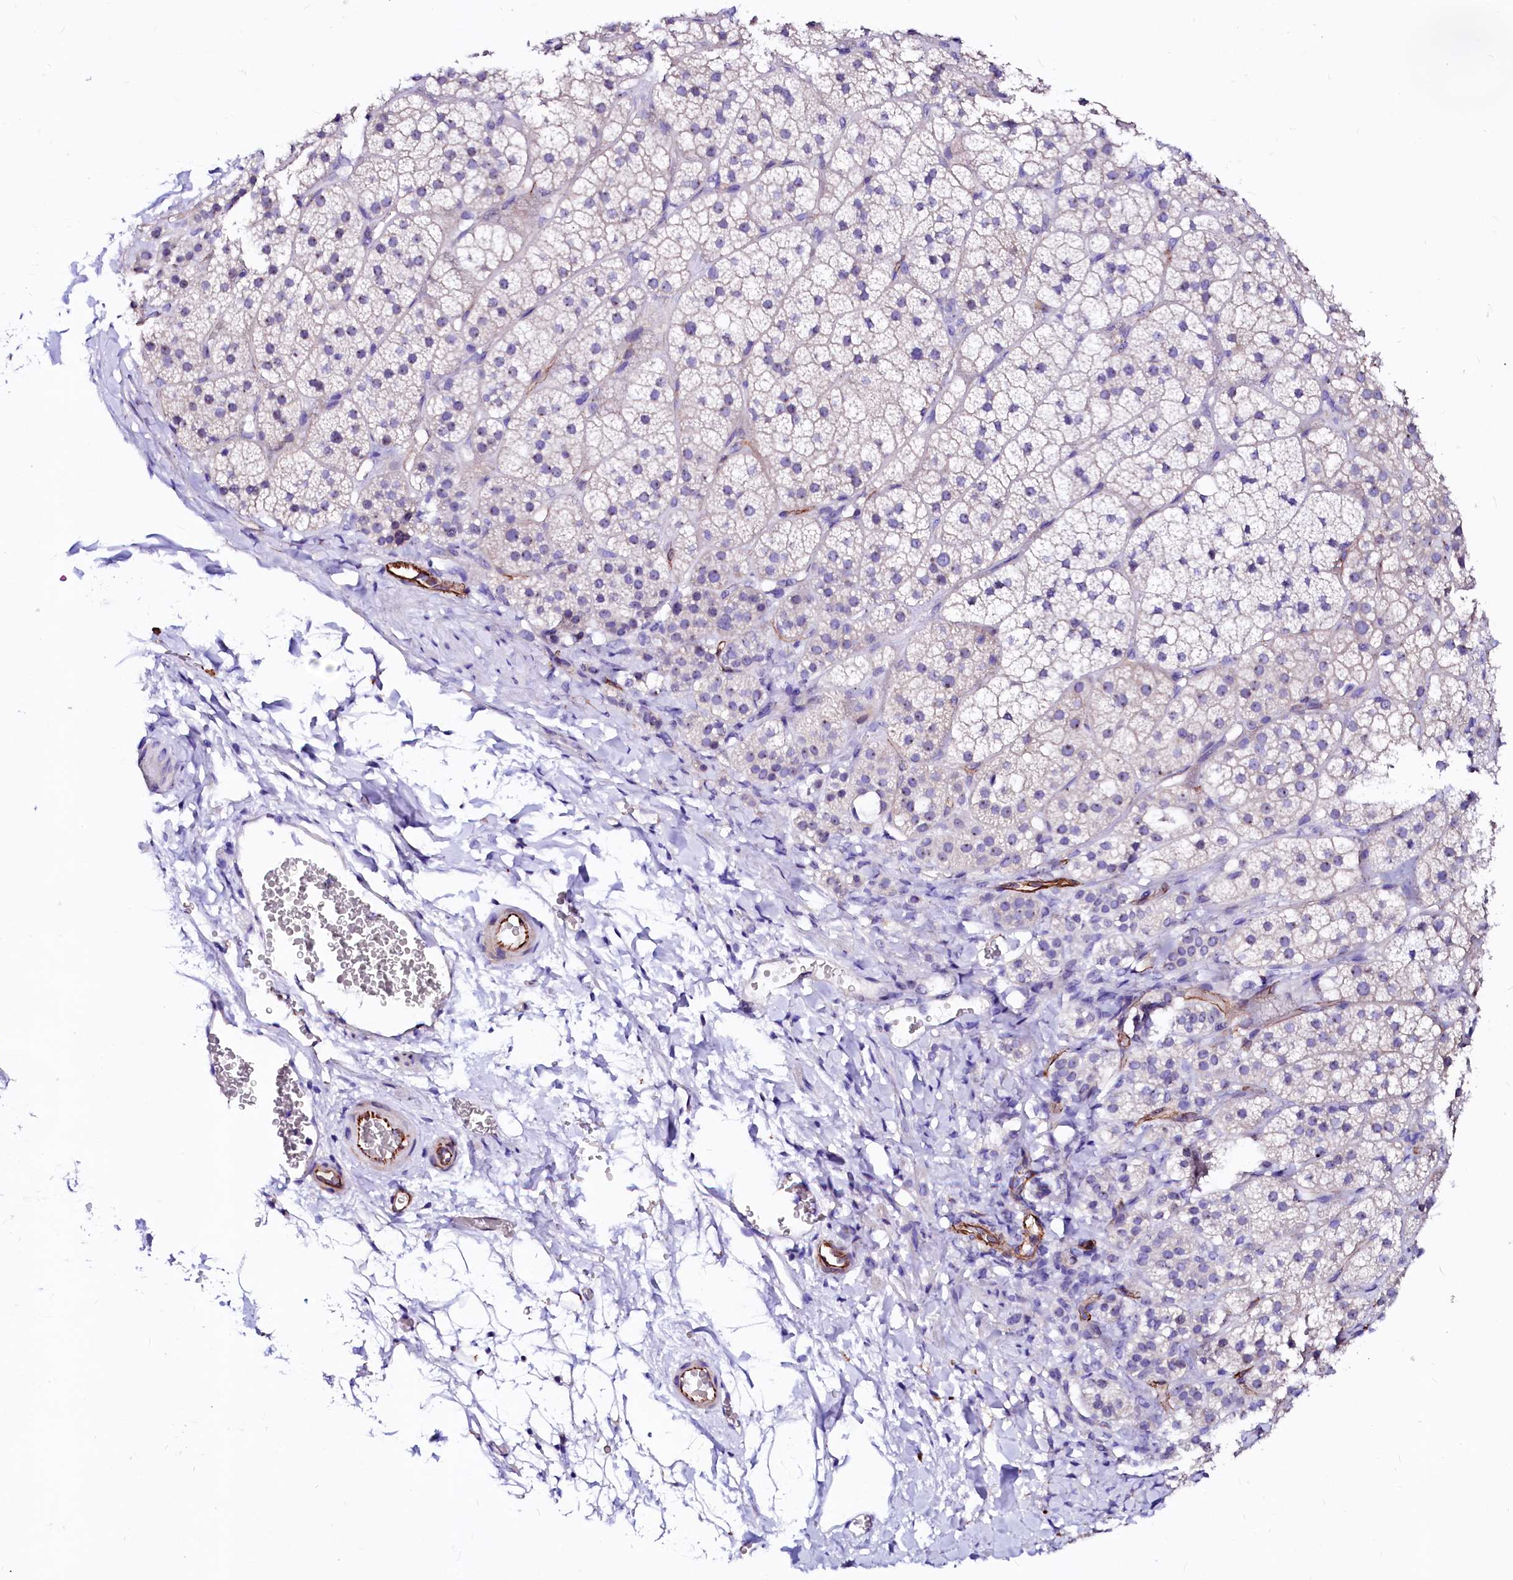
{"staining": {"intensity": "moderate", "quantity": "<25%", "location": "cytoplasmic/membranous"}, "tissue": "adrenal gland", "cell_type": "Glandular cells", "image_type": "normal", "snomed": [{"axis": "morphology", "description": "Normal tissue, NOS"}, {"axis": "topography", "description": "Adrenal gland"}], "caption": "A high-resolution photomicrograph shows immunohistochemistry staining of normal adrenal gland, which shows moderate cytoplasmic/membranous staining in about <25% of glandular cells.", "gene": "SFR1", "patient": {"sex": "female", "age": 44}}